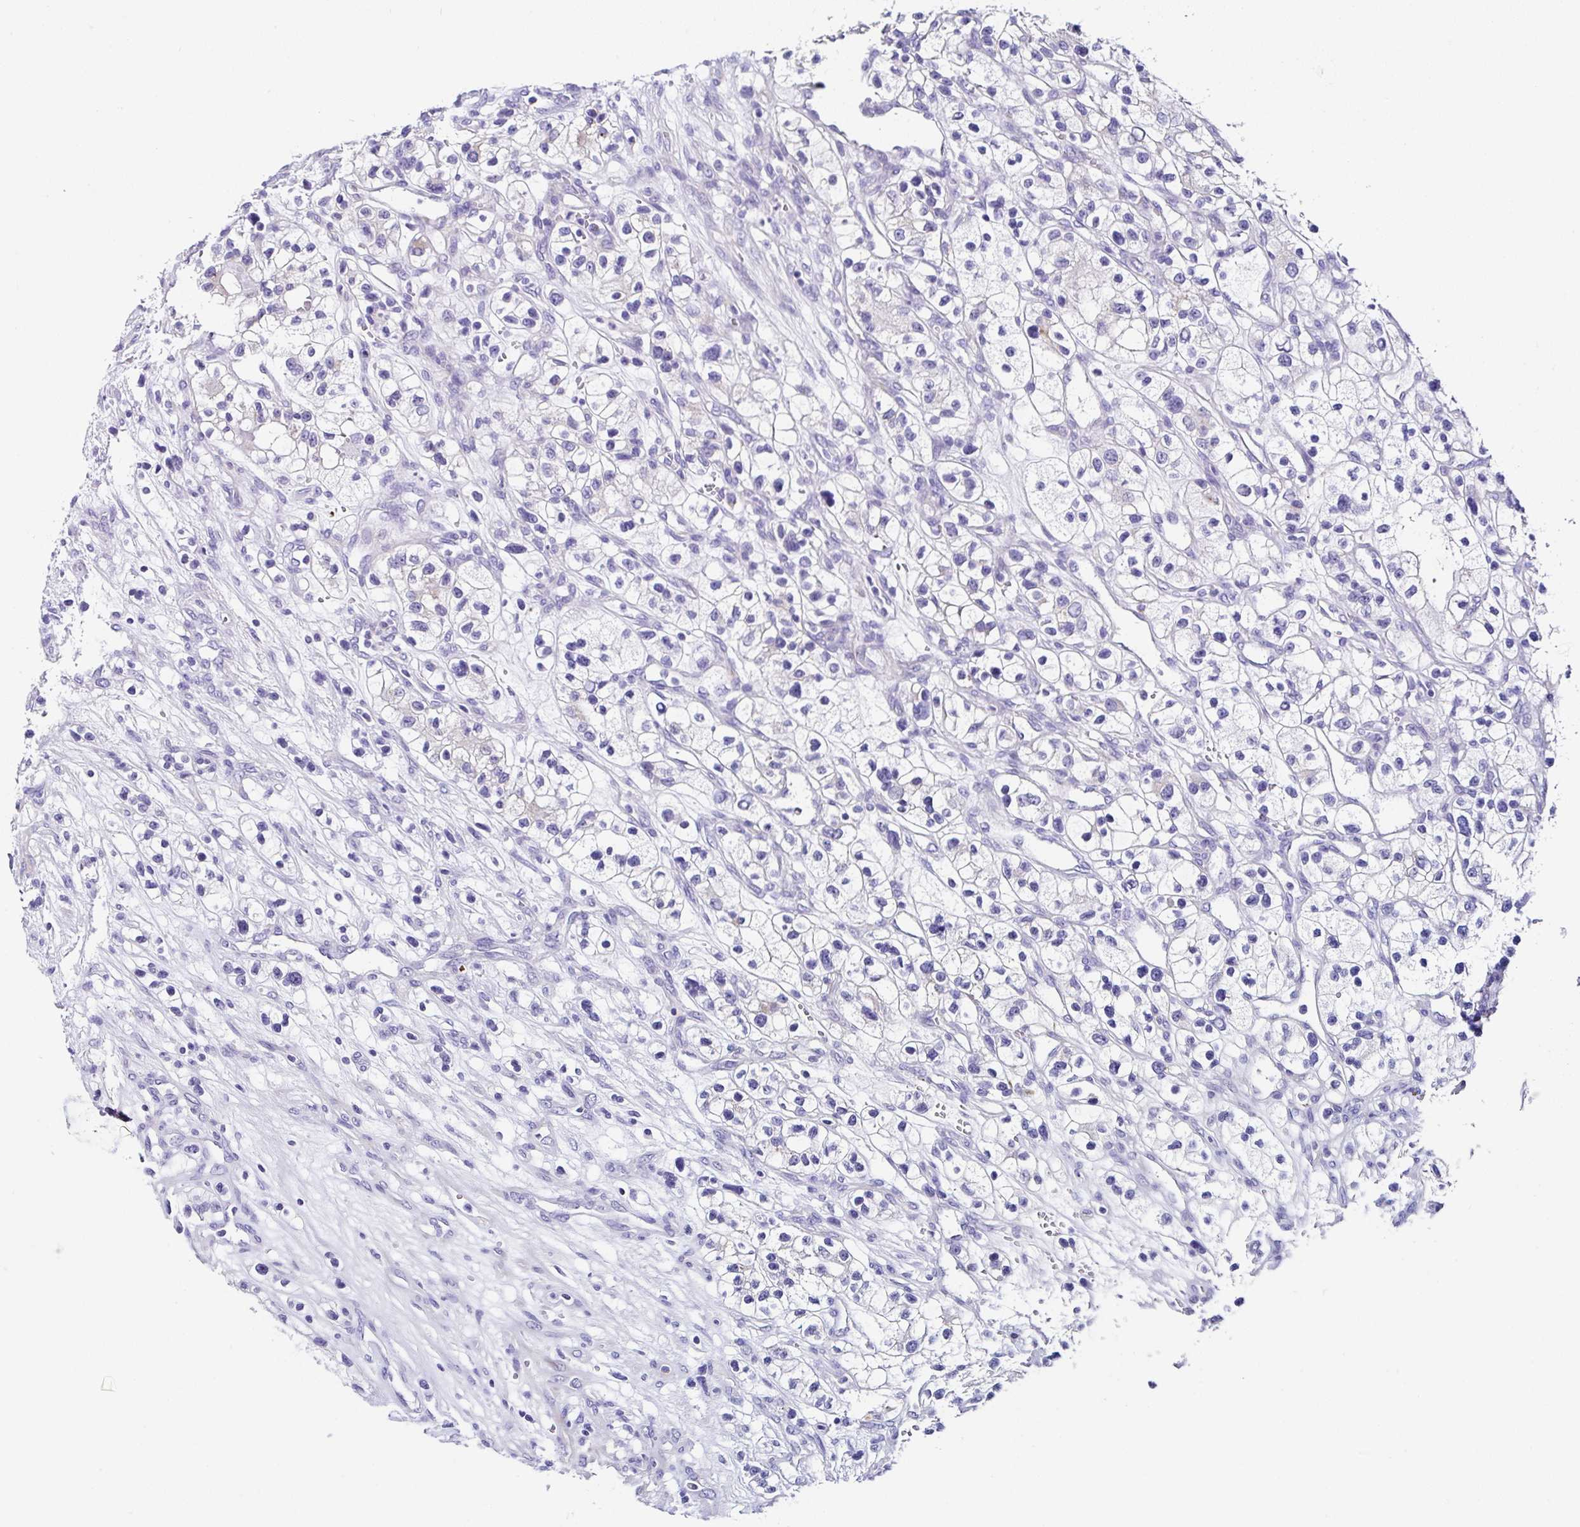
{"staining": {"intensity": "negative", "quantity": "none", "location": "none"}, "tissue": "renal cancer", "cell_type": "Tumor cells", "image_type": "cancer", "snomed": [{"axis": "morphology", "description": "Adenocarcinoma, NOS"}, {"axis": "topography", "description": "Kidney"}], "caption": "High magnification brightfield microscopy of renal cancer stained with DAB (3,3'-diaminobenzidine) (brown) and counterstained with hematoxylin (blue): tumor cells show no significant positivity.", "gene": "TMPRSS11E", "patient": {"sex": "female", "age": 57}}